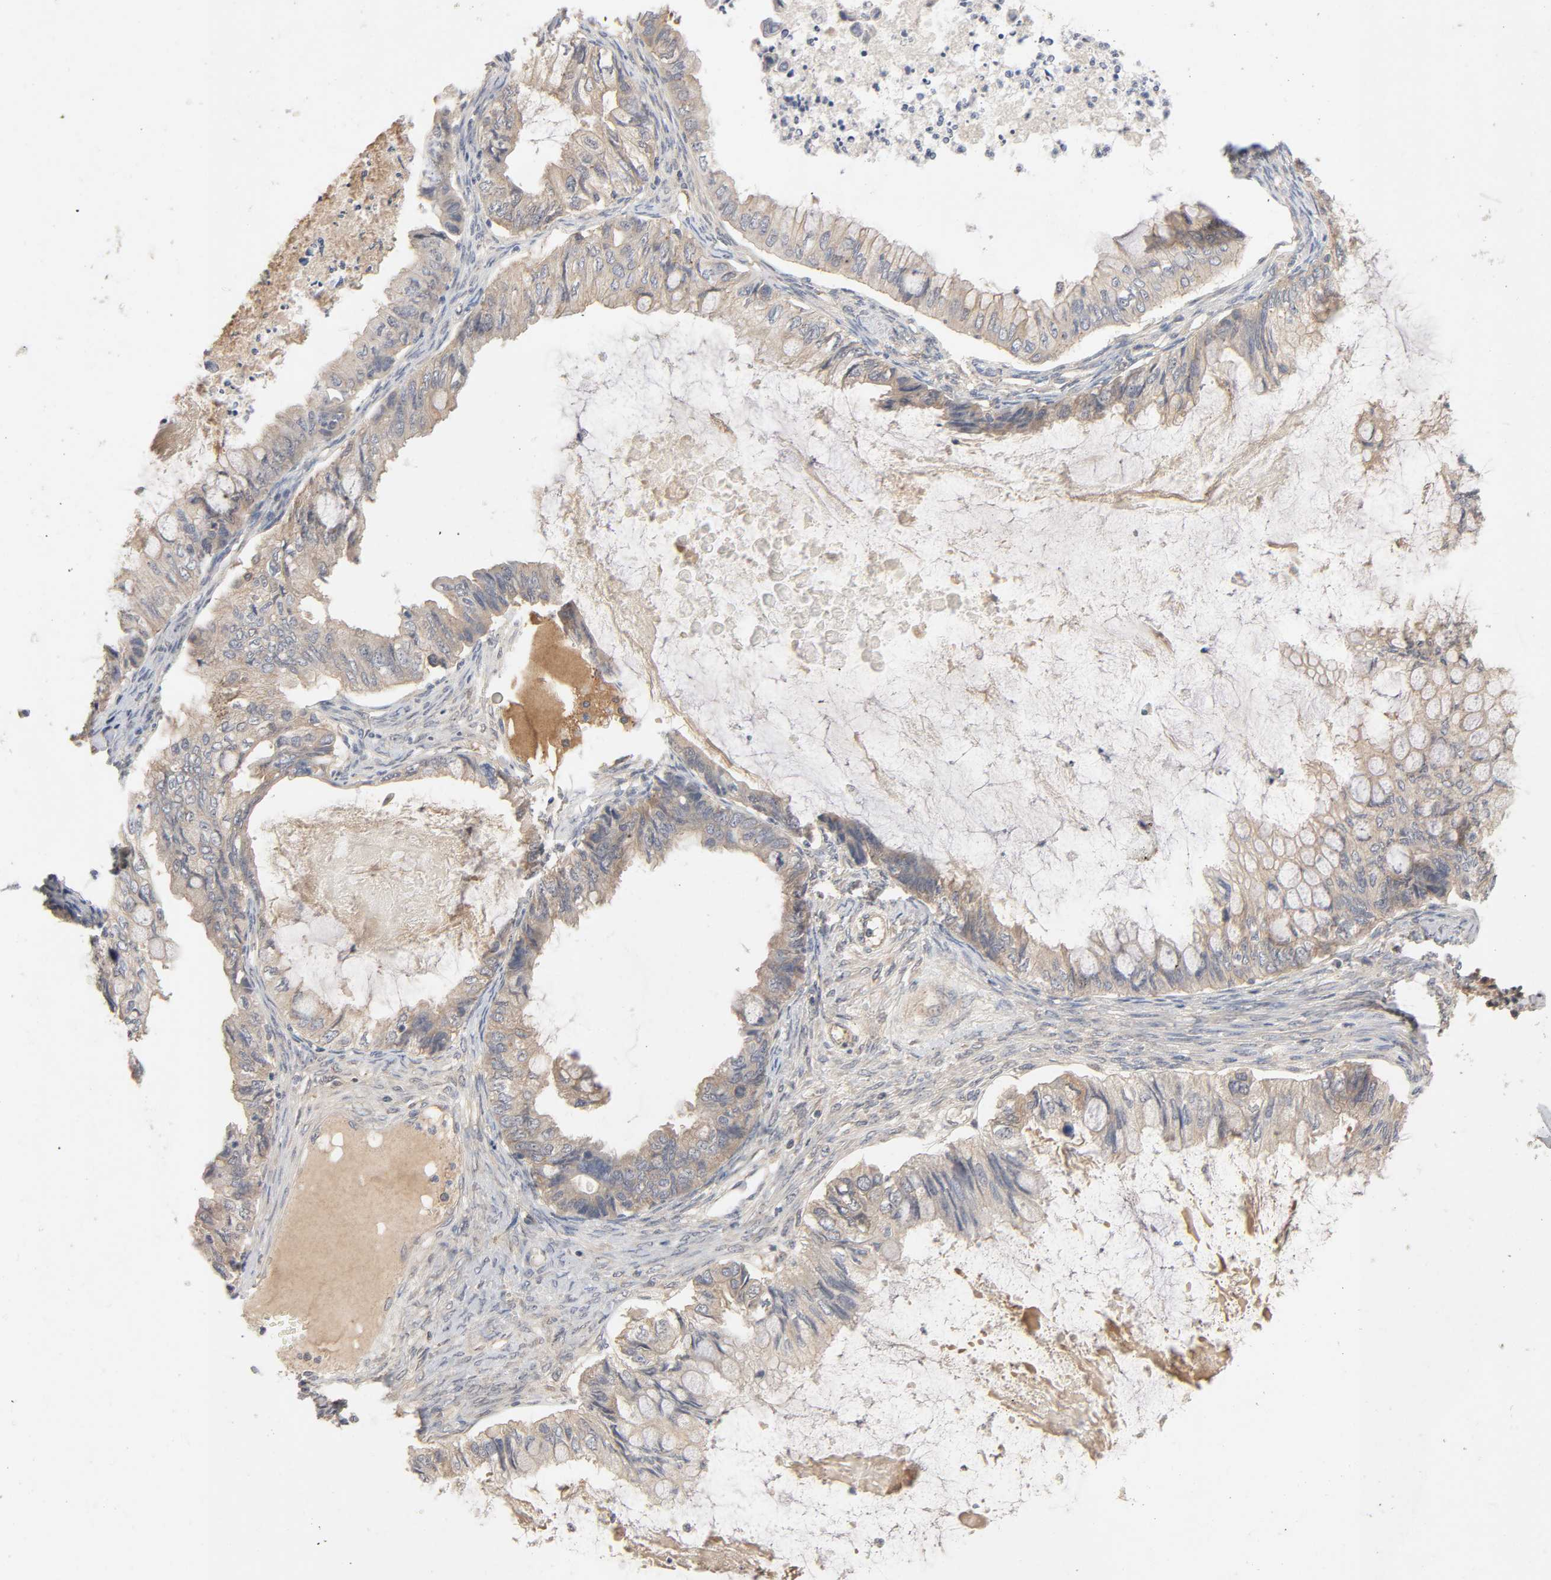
{"staining": {"intensity": "moderate", "quantity": ">75%", "location": "cytoplasmic/membranous"}, "tissue": "ovarian cancer", "cell_type": "Tumor cells", "image_type": "cancer", "snomed": [{"axis": "morphology", "description": "Cystadenocarcinoma, mucinous, NOS"}, {"axis": "topography", "description": "Ovary"}], "caption": "About >75% of tumor cells in human ovarian cancer display moderate cytoplasmic/membranous protein staining as visualized by brown immunohistochemical staining.", "gene": "CPB2", "patient": {"sex": "female", "age": 80}}